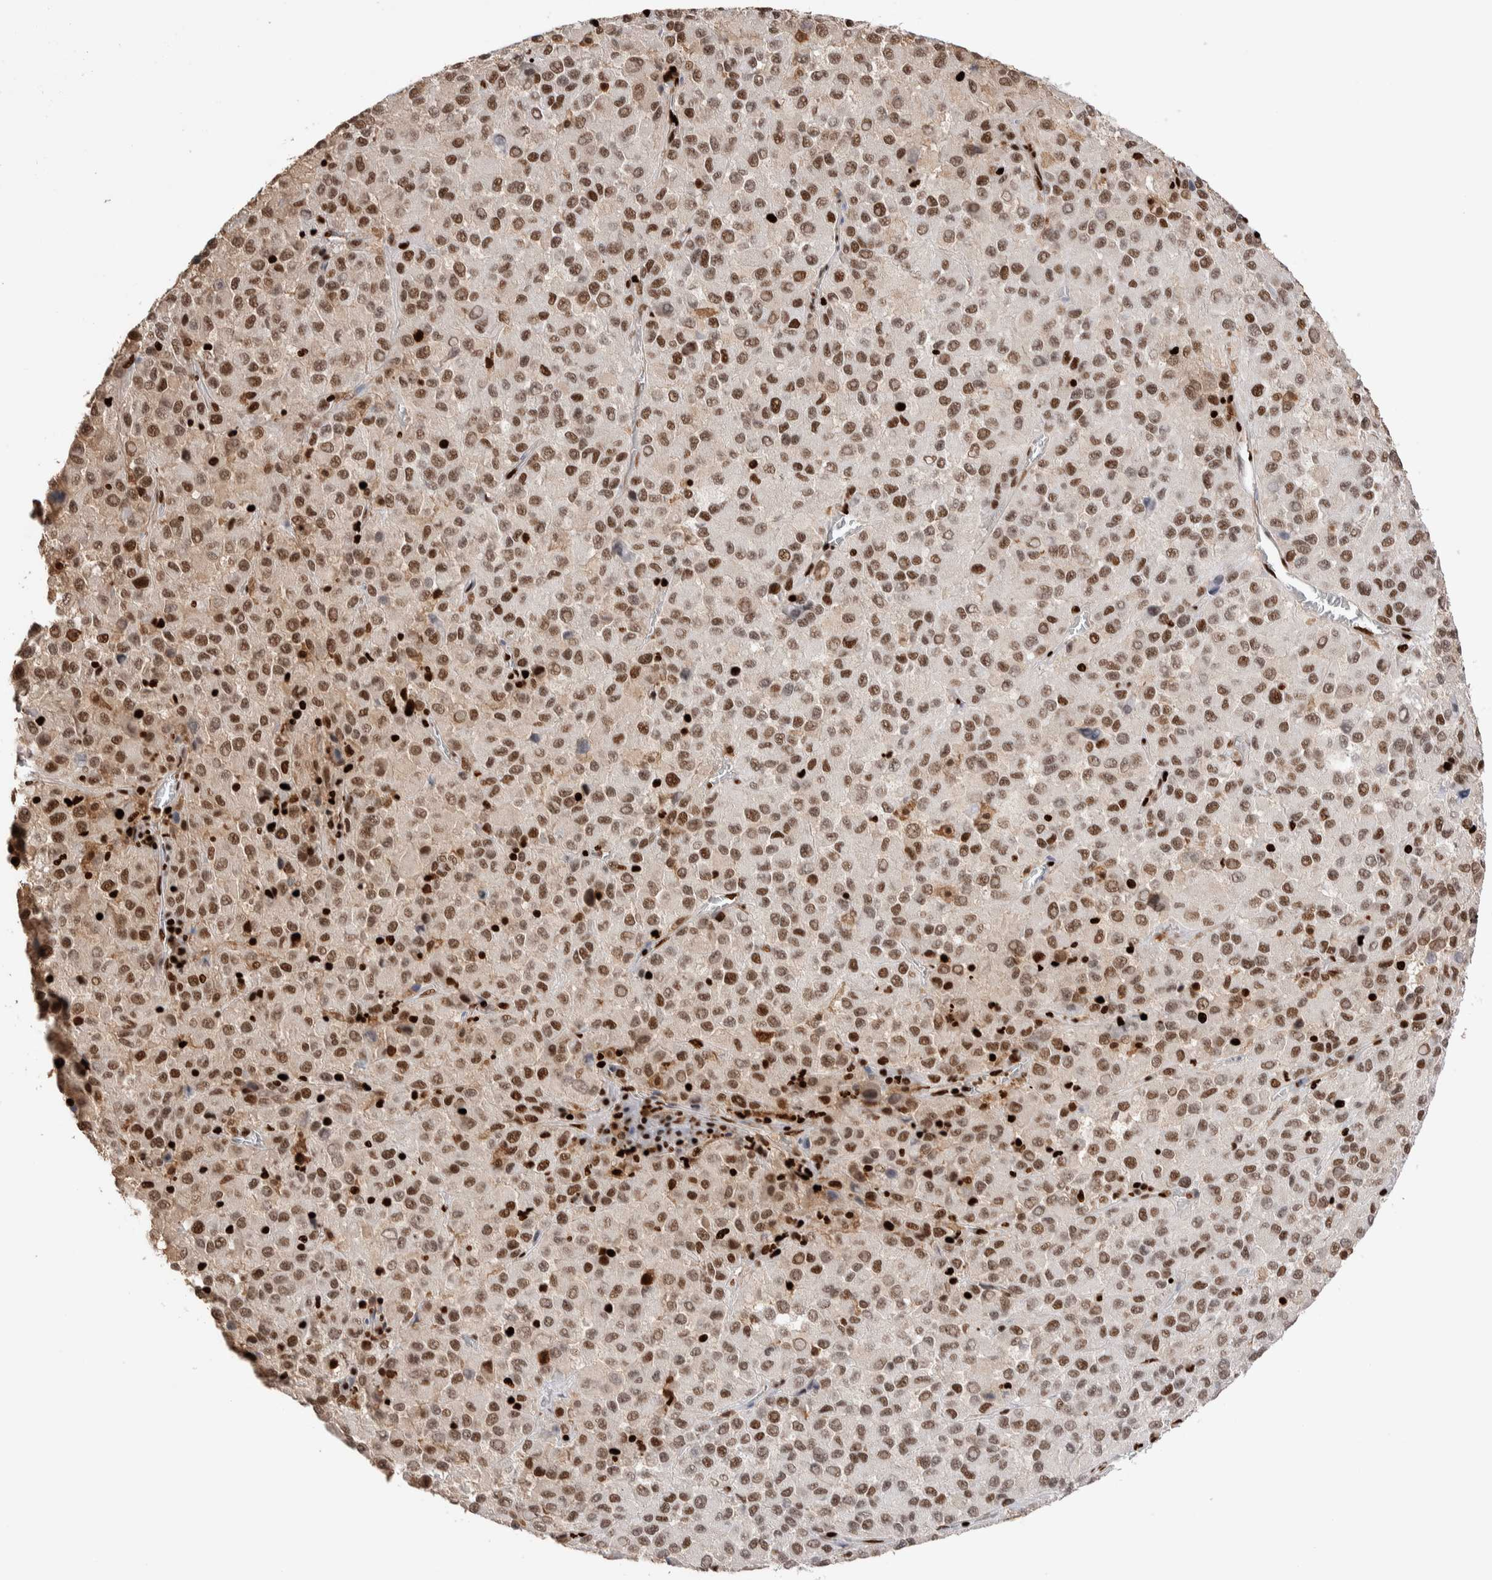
{"staining": {"intensity": "moderate", "quantity": ">75%", "location": "nuclear"}, "tissue": "melanoma", "cell_type": "Tumor cells", "image_type": "cancer", "snomed": [{"axis": "morphology", "description": "Malignant melanoma, Metastatic site"}, {"axis": "topography", "description": "Lung"}], "caption": "A brown stain shows moderate nuclear positivity of a protein in human melanoma tumor cells.", "gene": "RNASEK-C17orf49", "patient": {"sex": "male", "age": 64}}